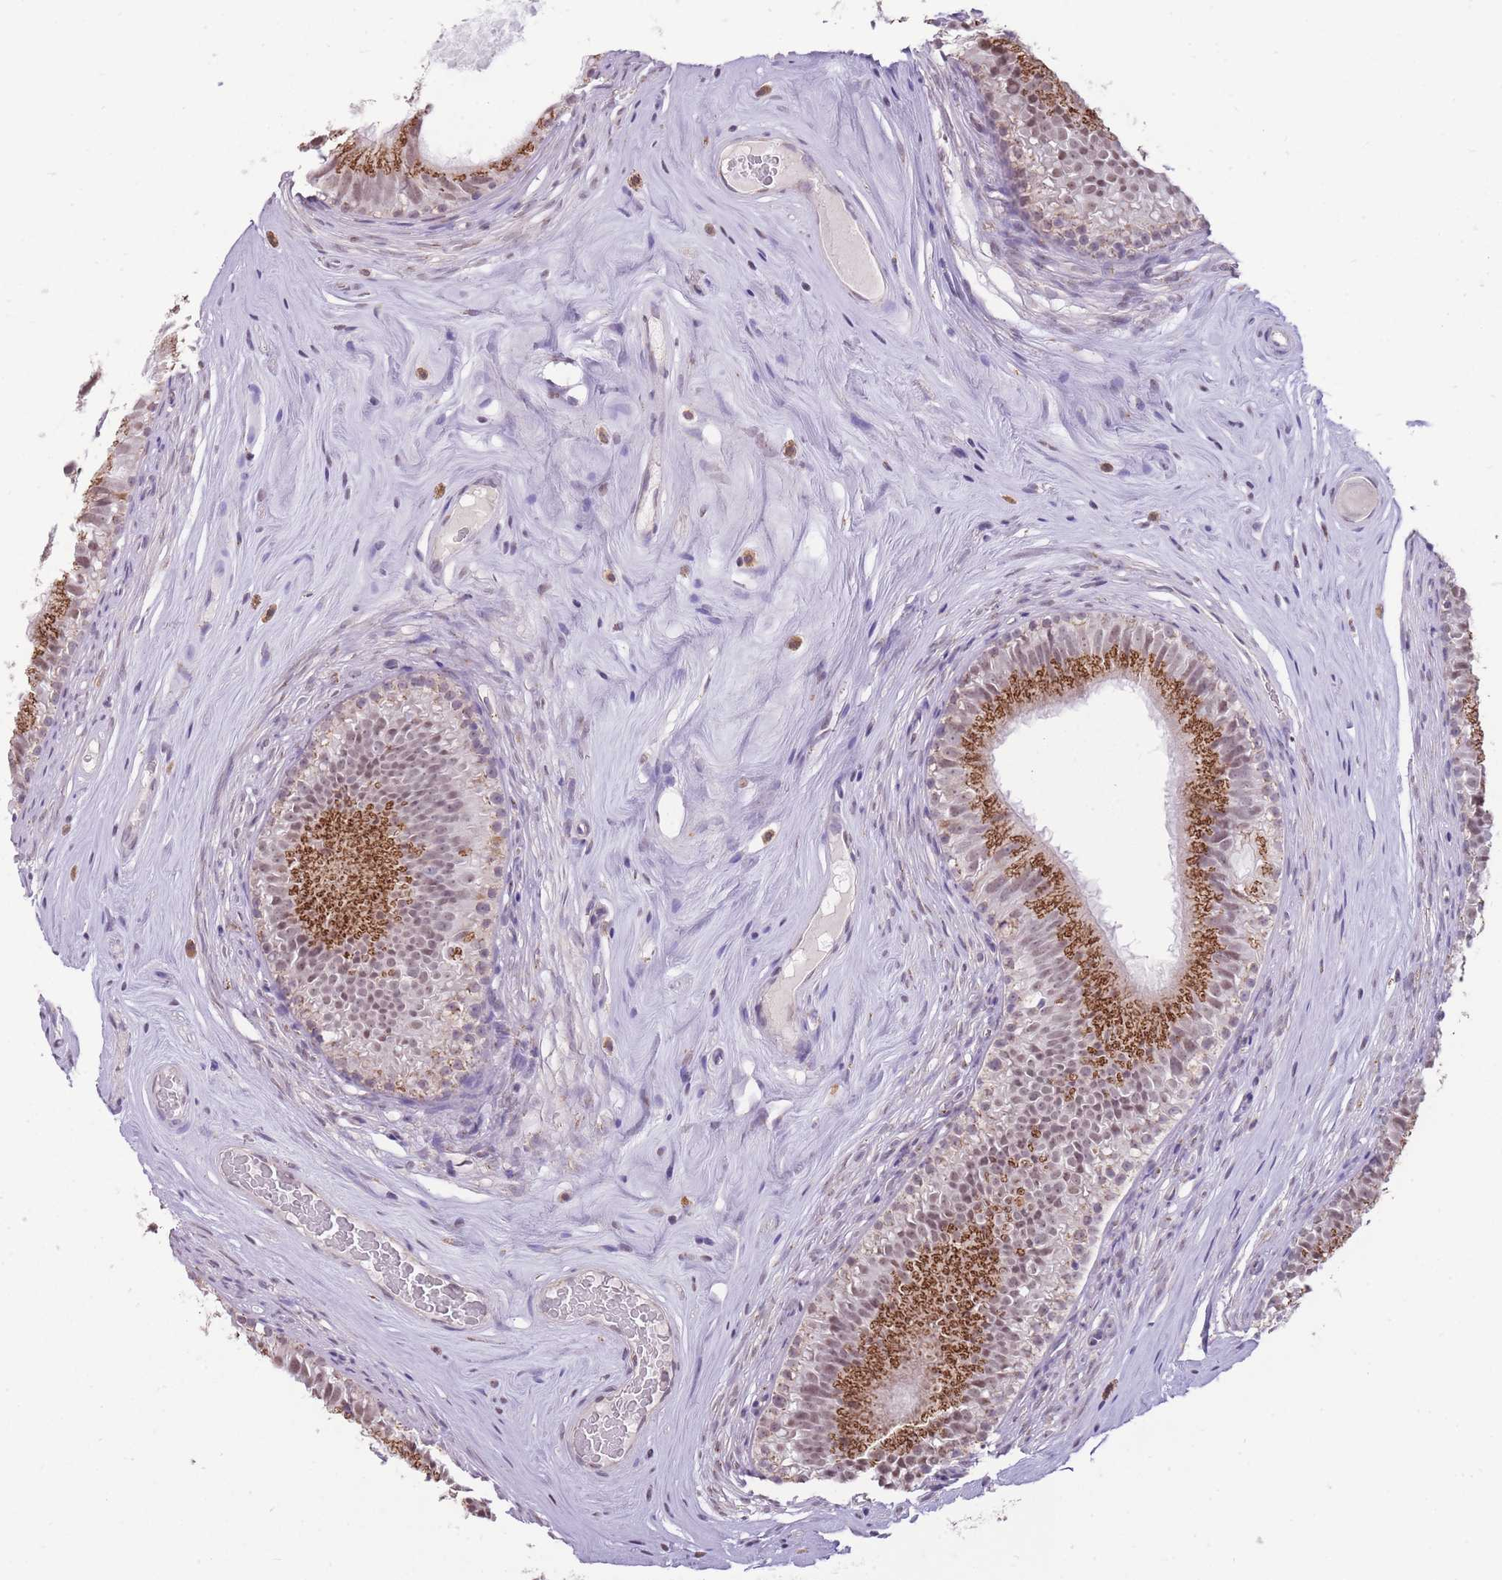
{"staining": {"intensity": "moderate", "quantity": "25%-75%", "location": "cytoplasmic/membranous"}, "tissue": "epididymis", "cell_type": "Glandular cells", "image_type": "normal", "snomed": [{"axis": "morphology", "description": "Normal tissue, NOS"}, {"axis": "topography", "description": "Epididymis"}], "caption": "A photomicrograph showing moderate cytoplasmic/membranous positivity in about 25%-75% of glandular cells in normal epididymis, as visualized by brown immunohistochemical staining.", "gene": "NELL1", "patient": {"sex": "male", "age": 45}}